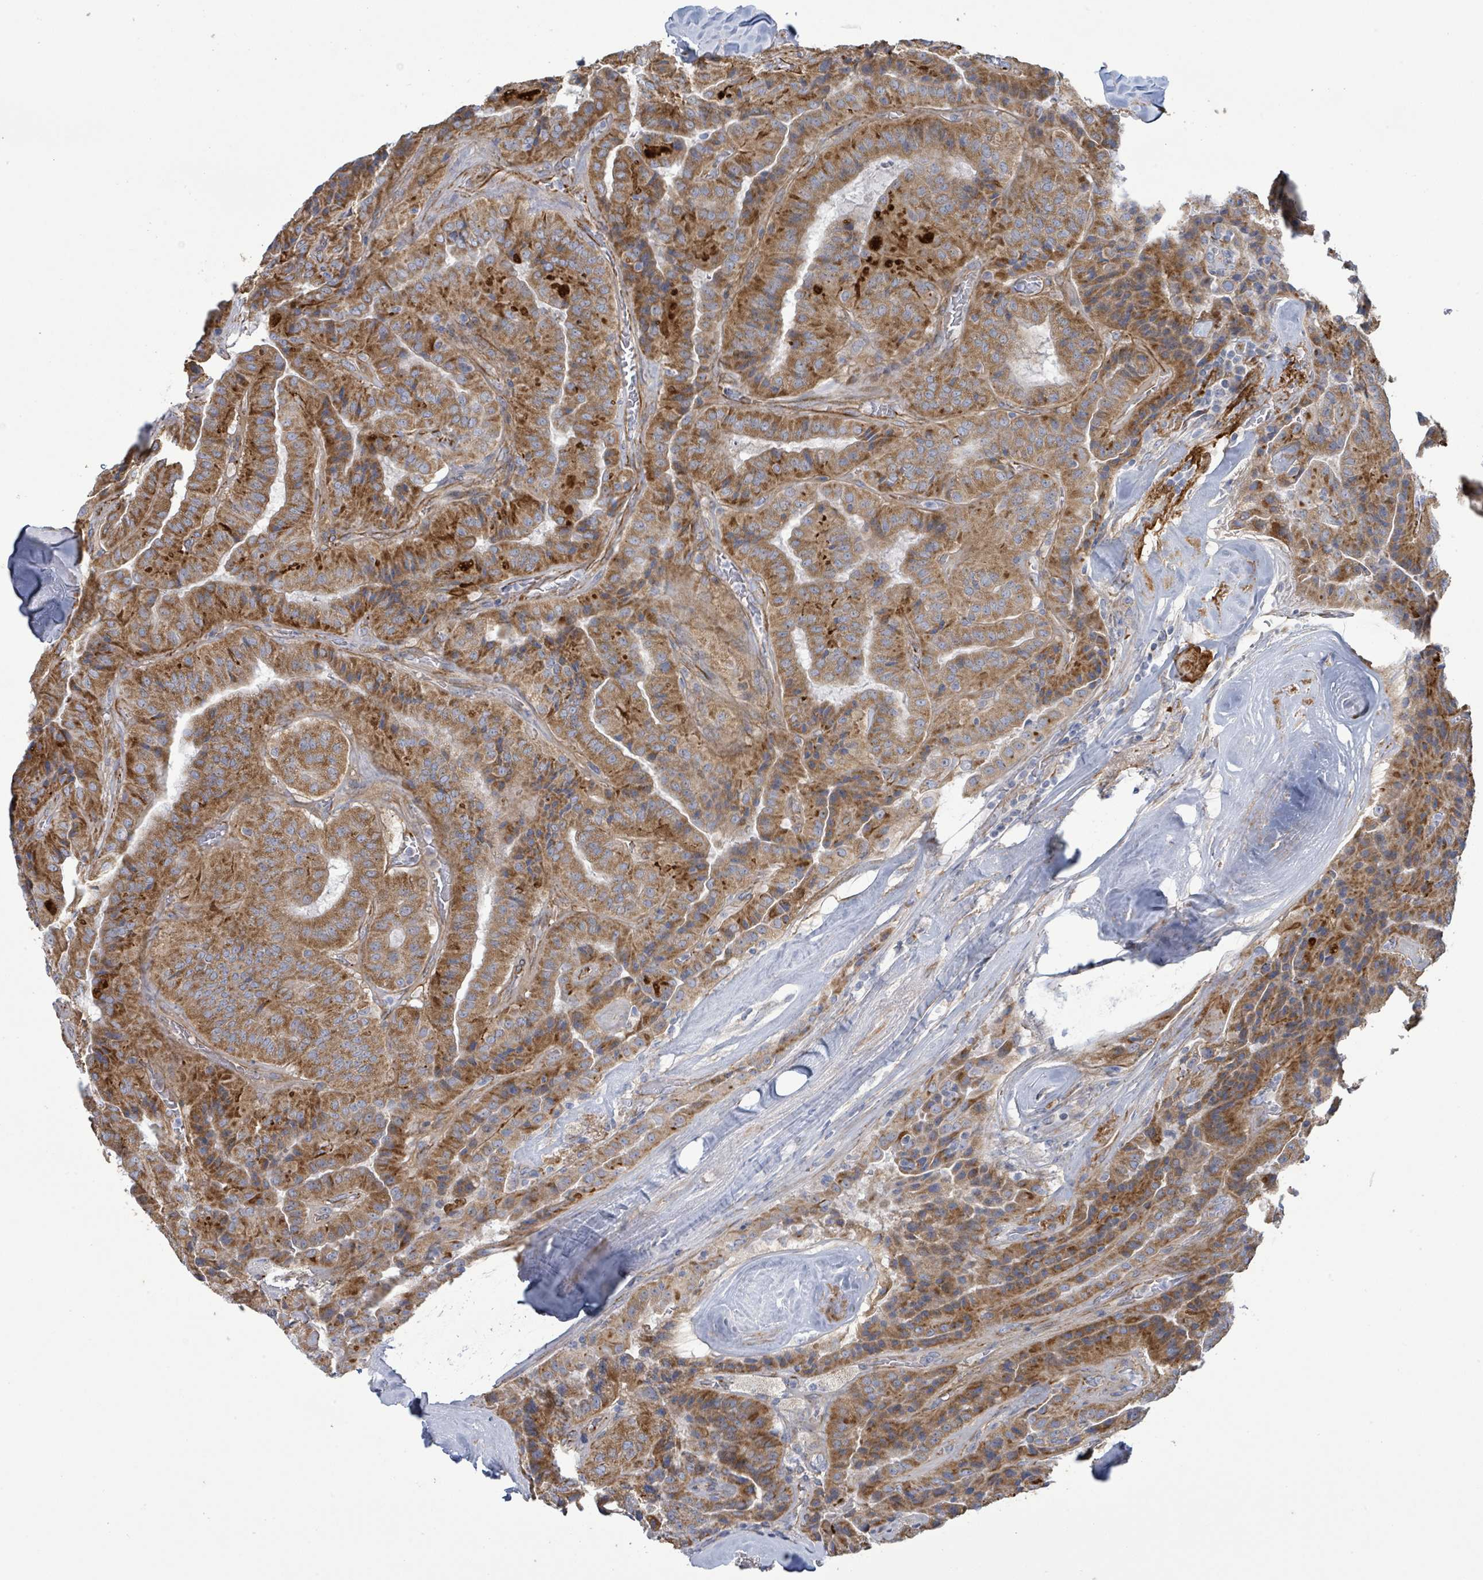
{"staining": {"intensity": "strong", "quantity": ">75%", "location": "cytoplasmic/membranous"}, "tissue": "thyroid cancer", "cell_type": "Tumor cells", "image_type": "cancer", "snomed": [{"axis": "morphology", "description": "Normal tissue, NOS"}, {"axis": "morphology", "description": "Papillary adenocarcinoma, NOS"}, {"axis": "topography", "description": "Thyroid gland"}], "caption": "Protein expression analysis of human thyroid cancer reveals strong cytoplasmic/membranous expression in about >75% of tumor cells. (DAB = brown stain, brightfield microscopy at high magnification).", "gene": "ALG12", "patient": {"sex": "female", "age": 59}}